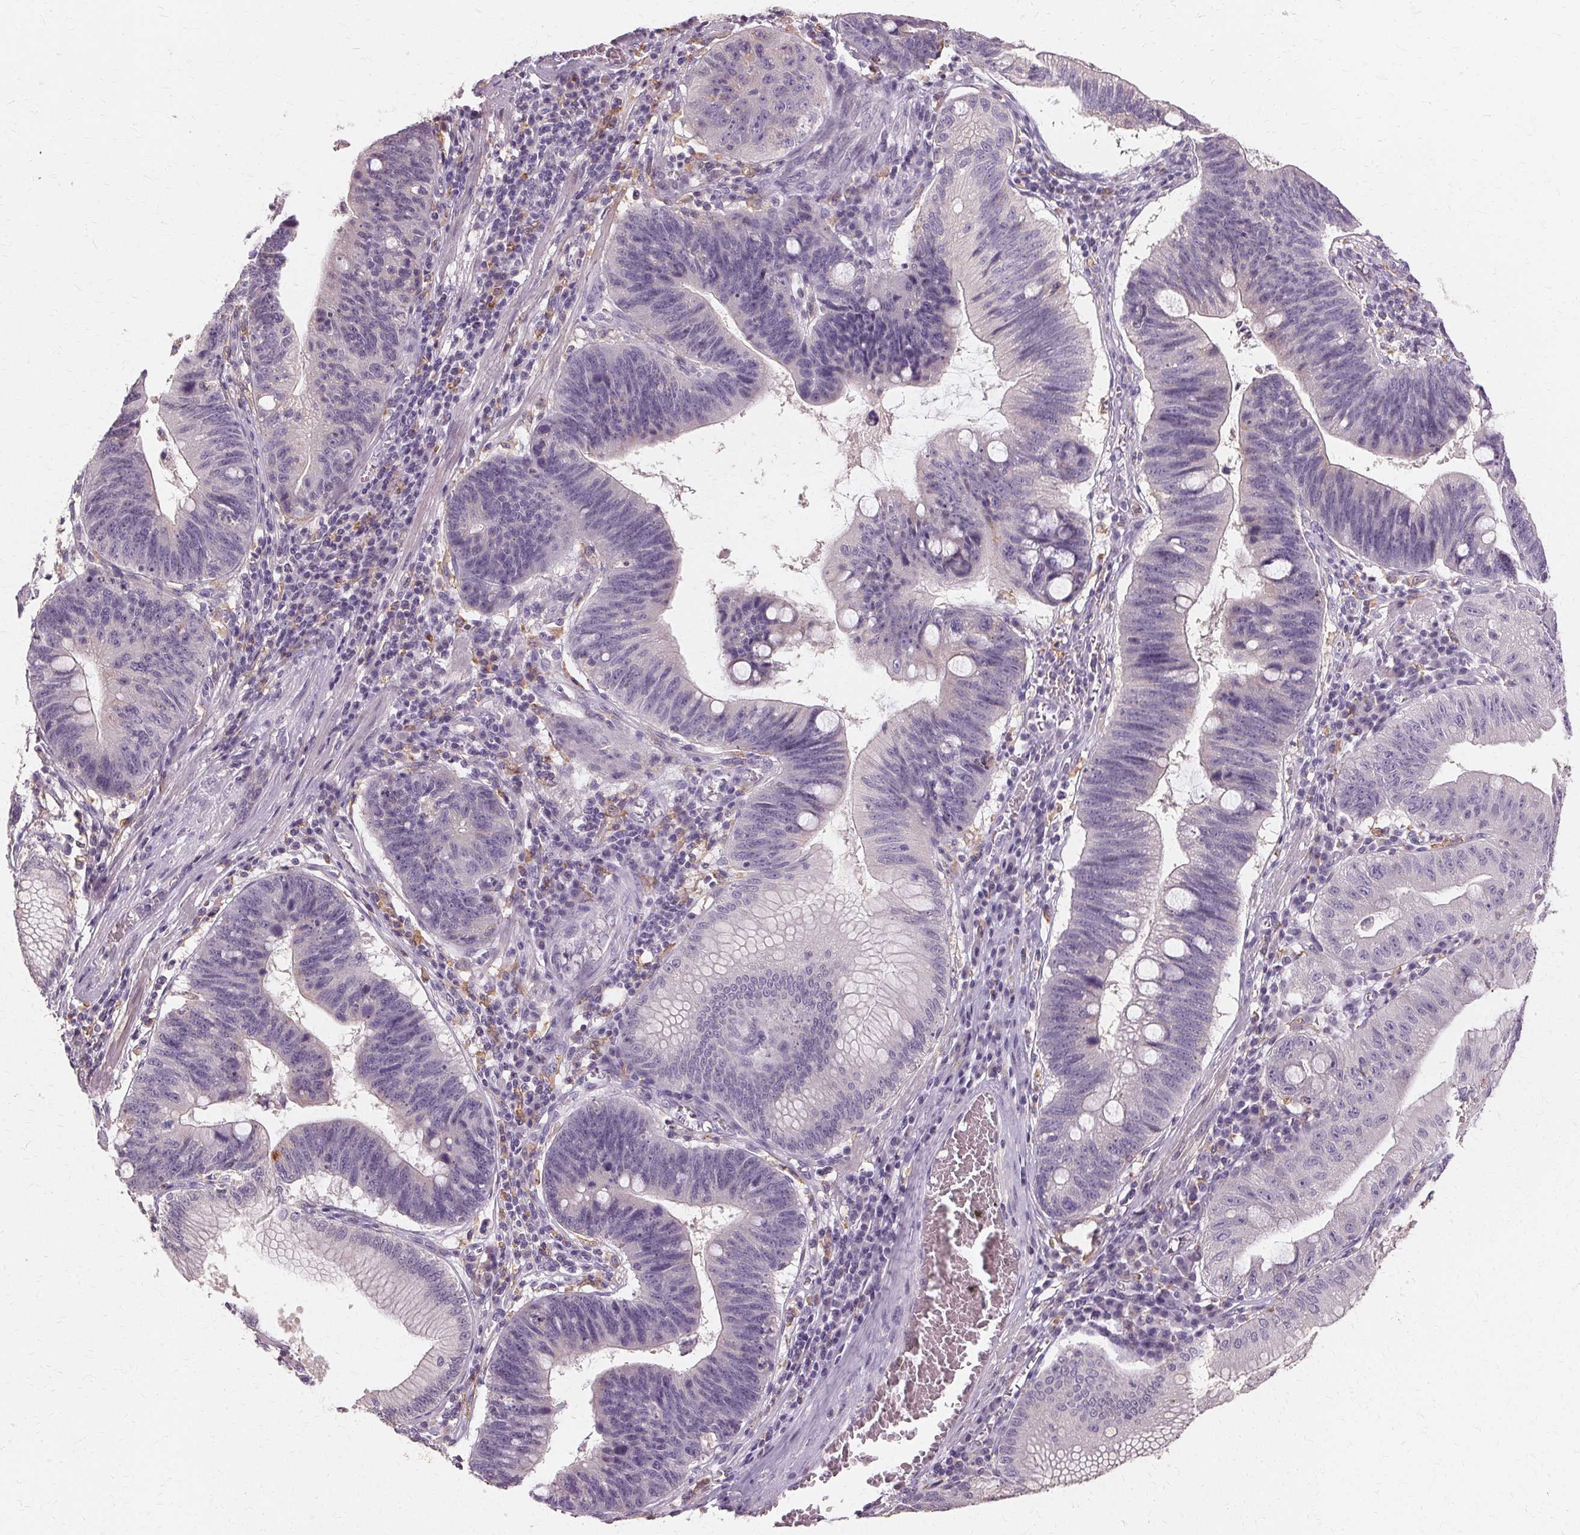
{"staining": {"intensity": "negative", "quantity": "none", "location": "none"}, "tissue": "stomach cancer", "cell_type": "Tumor cells", "image_type": "cancer", "snomed": [{"axis": "morphology", "description": "Adenocarcinoma, NOS"}, {"axis": "topography", "description": "Stomach"}], "caption": "Tumor cells are negative for protein expression in human stomach cancer (adenocarcinoma).", "gene": "IFNGR1", "patient": {"sex": "male", "age": 59}}